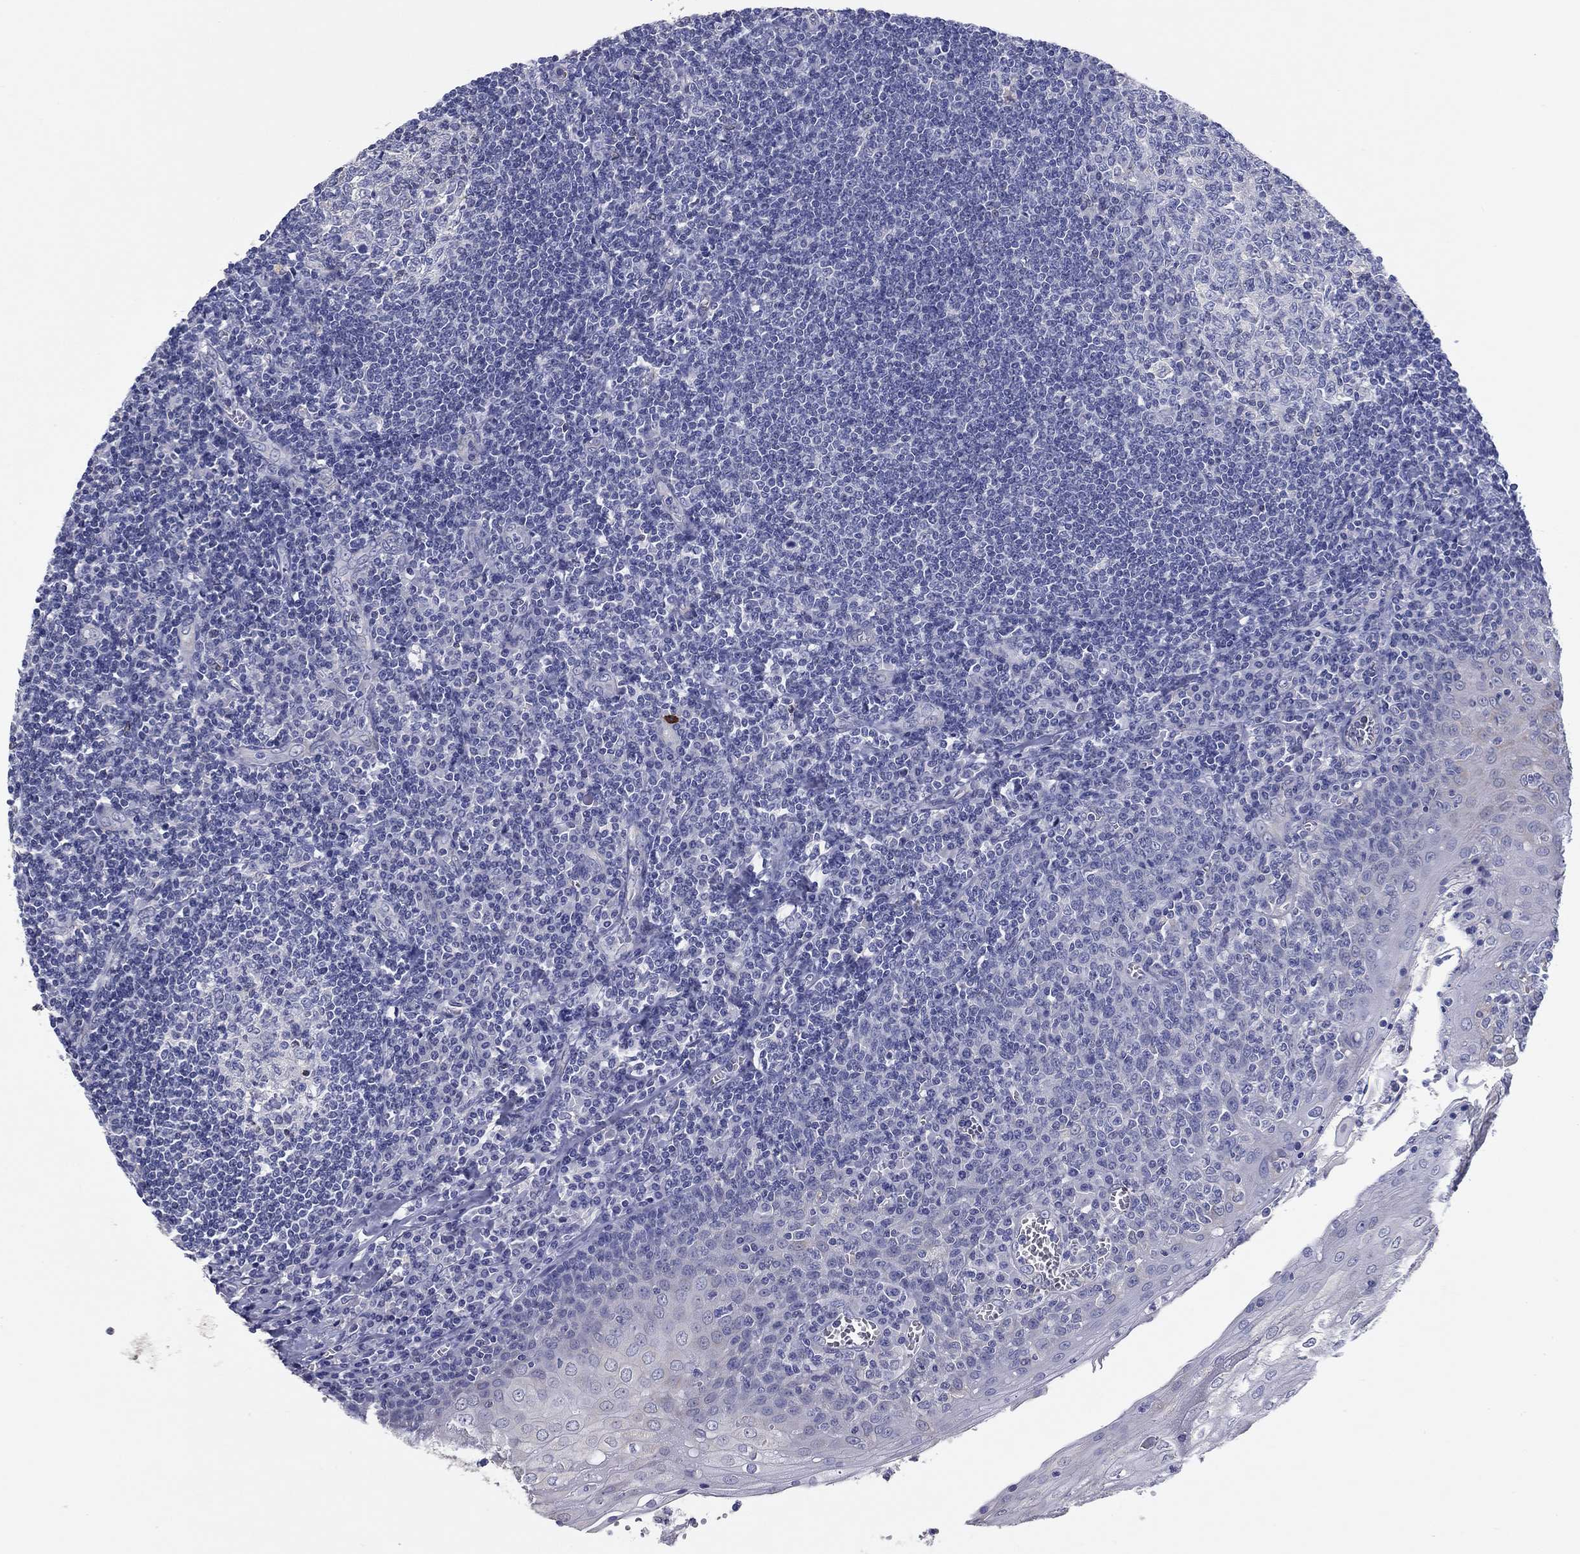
{"staining": {"intensity": "negative", "quantity": "none", "location": "none"}, "tissue": "tonsil", "cell_type": "Germinal center cells", "image_type": "normal", "snomed": [{"axis": "morphology", "description": "Normal tissue, NOS"}, {"axis": "topography", "description": "Tonsil"}], "caption": "Human tonsil stained for a protein using immunohistochemistry (IHC) demonstrates no staining in germinal center cells.", "gene": "ERMP1", "patient": {"sex": "male", "age": 33}}